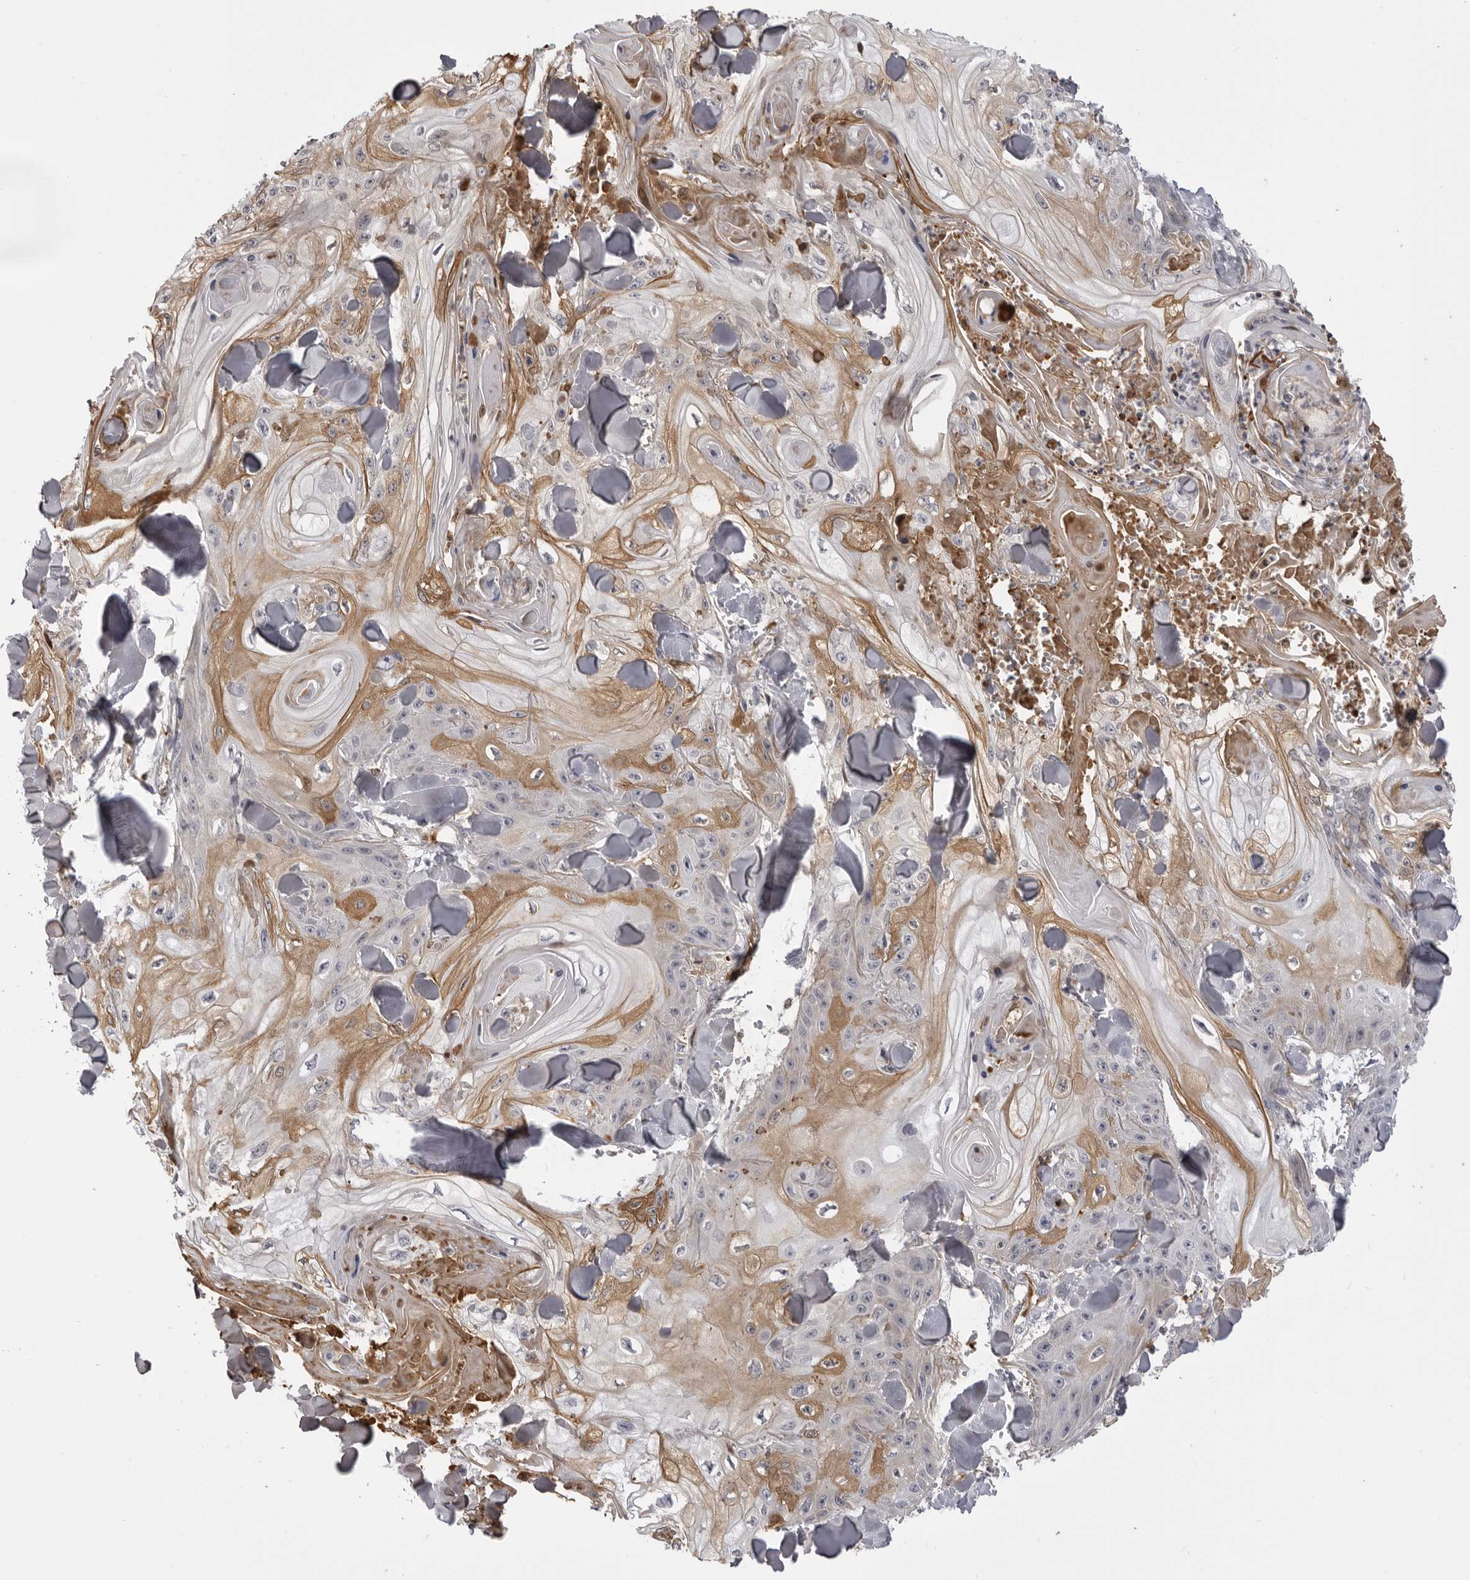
{"staining": {"intensity": "moderate", "quantity": "<25%", "location": "cytoplasmic/membranous"}, "tissue": "skin cancer", "cell_type": "Tumor cells", "image_type": "cancer", "snomed": [{"axis": "morphology", "description": "Squamous cell carcinoma, NOS"}, {"axis": "topography", "description": "Skin"}], "caption": "Protein expression analysis of human skin squamous cell carcinoma reveals moderate cytoplasmic/membranous positivity in about <25% of tumor cells. (DAB (3,3'-diaminobenzidine) IHC, brown staining for protein, blue staining for nuclei).", "gene": "PLEKHF2", "patient": {"sex": "male", "age": 74}}